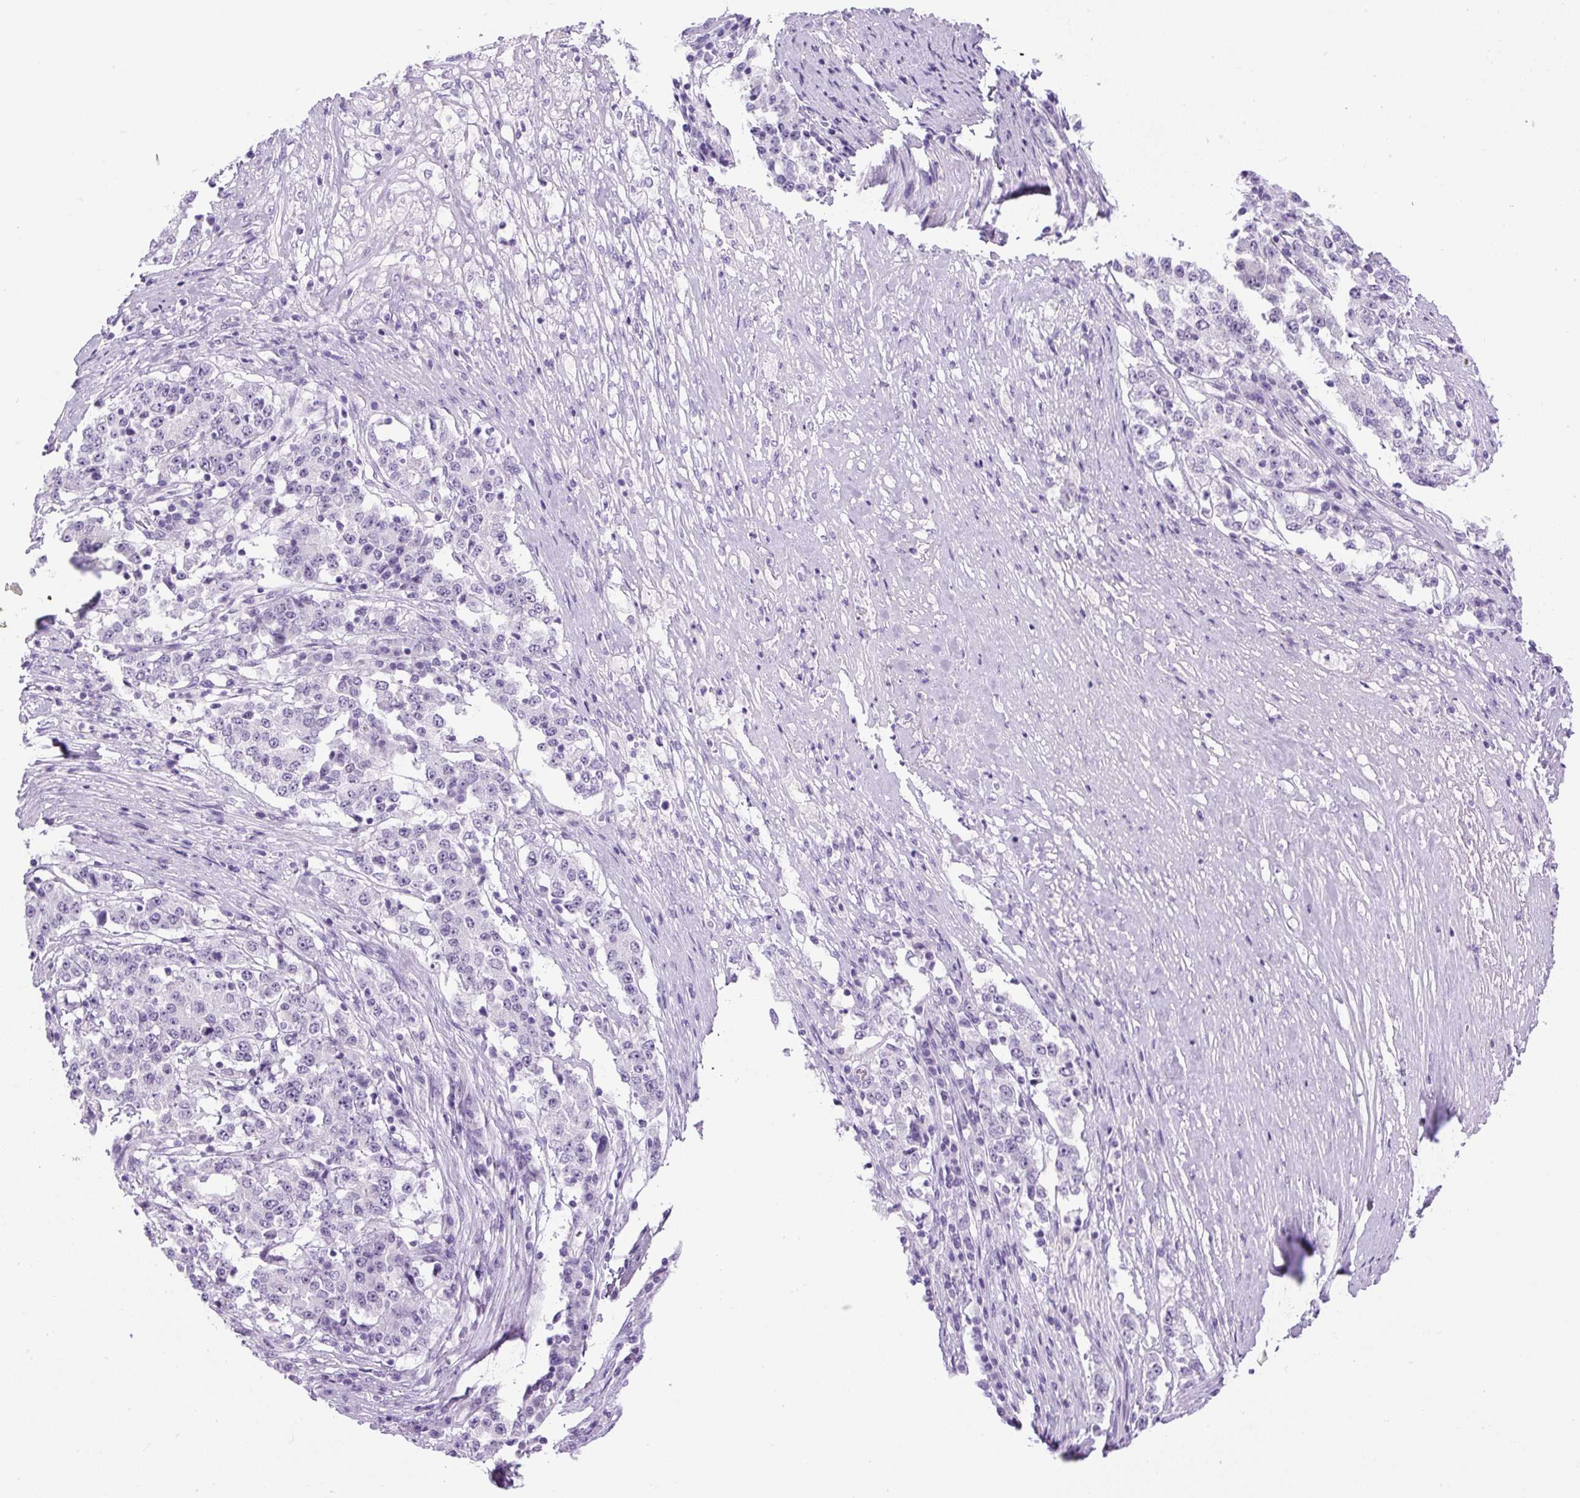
{"staining": {"intensity": "negative", "quantity": "none", "location": "none"}, "tissue": "stomach cancer", "cell_type": "Tumor cells", "image_type": "cancer", "snomed": [{"axis": "morphology", "description": "Adenocarcinoma, NOS"}, {"axis": "topography", "description": "Stomach"}], "caption": "IHC of stomach adenocarcinoma demonstrates no expression in tumor cells.", "gene": "RHBDD2", "patient": {"sex": "male", "age": 59}}